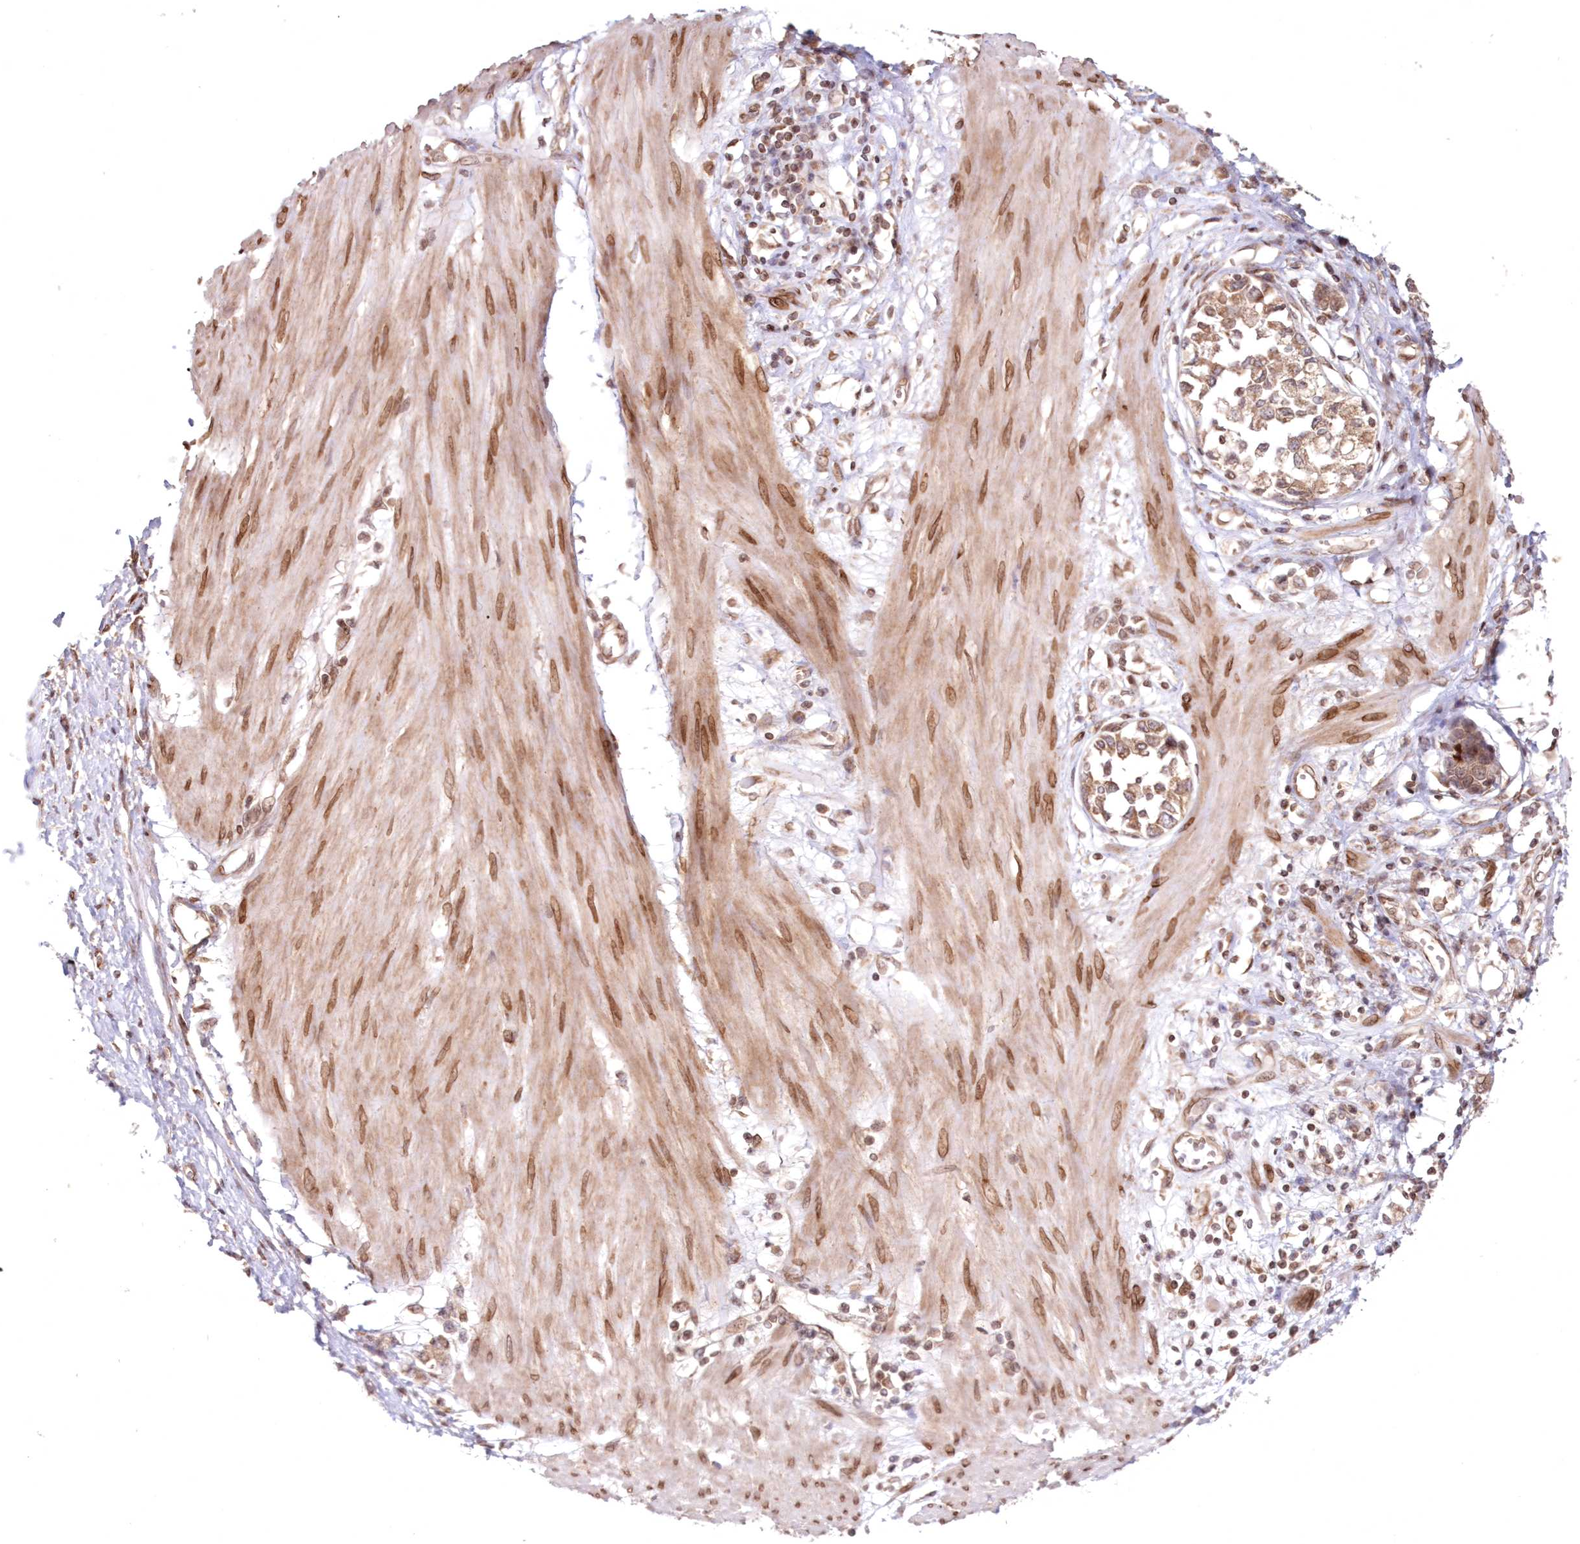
{"staining": {"intensity": "weak", "quantity": ">75%", "location": "cytoplasmic/membranous"}, "tissue": "stomach cancer", "cell_type": "Tumor cells", "image_type": "cancer", "snomed": [{"axis": "morphology", "description": "Adenocarcinoma, NOS"}, {"axis": "topography", "description": "Stomach"}], "caption": "Stomach cancer (adenocarcinoma) tissue shows weak cytoplasmic/membranous expression in approximately >75% of tumor cells (DAB (3,3'-diaminobenzidine) IHC with brightfield microscopy, high magnification).", "gene": "DNAJC27", "patient": {"sex": "female", "age": 76}}